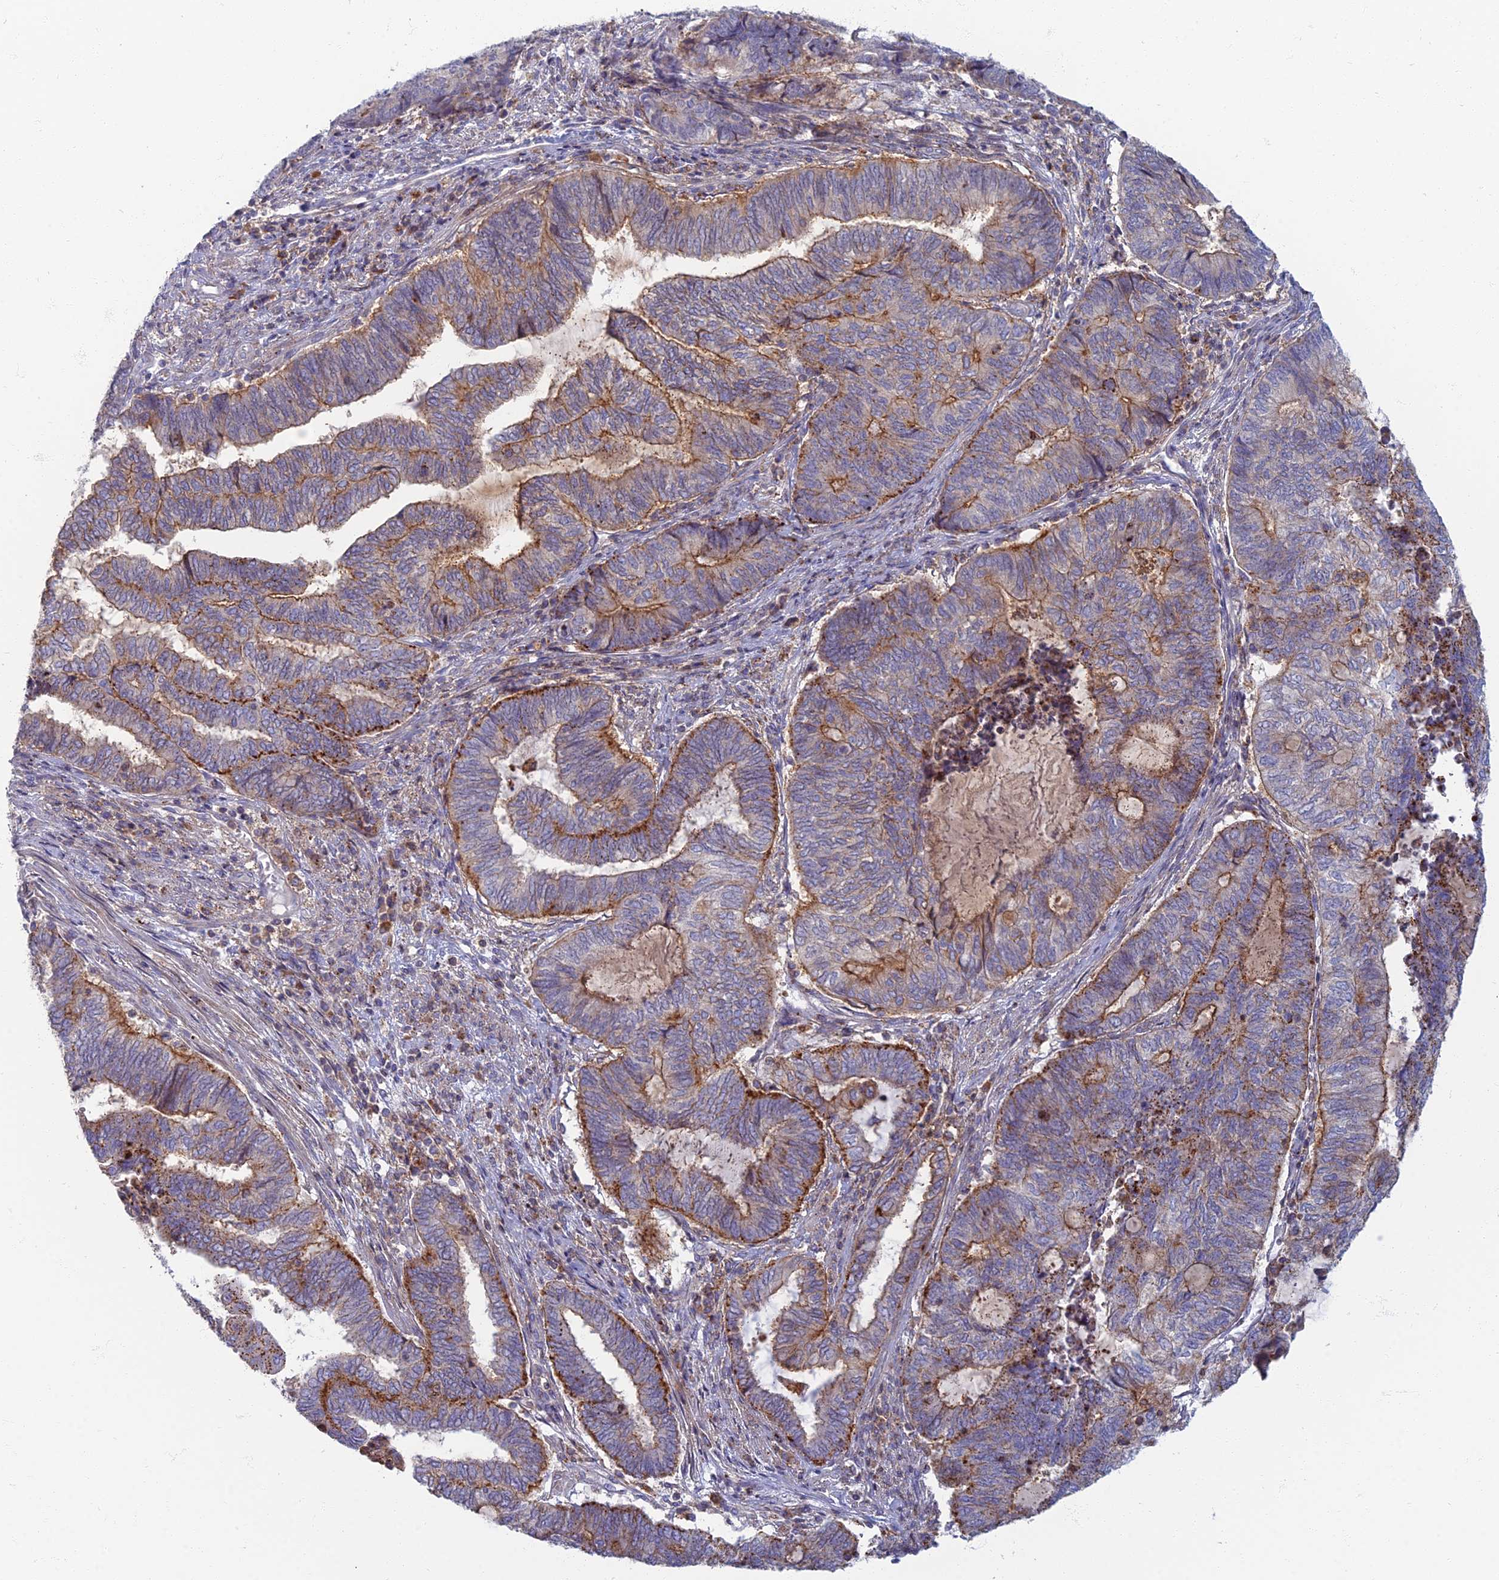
{"staining": {"intensity": "moderate", "quantity": ">75%", "location": "cytoplasmic/membranous"}, "tissue": "endometrial cancer", "cell_type": "Tumor cells", "image_type": "cancer", "snomed": [{"axis": "morphology", "description": "Adenocarcinoma, NOS"}, {"axis": "topography", "description": "Uterus"}, {"axis": "topography", "description": "Endometrium"}], "caption": "Protein staining of adenocarcinoma (endometrial) tissue demonstrates moderate cytoplasmic/membranous expression in approximately >75% of tumor cells.", "gene": "CHMP4B", "patient": {"sex": "female", "age": 70}}